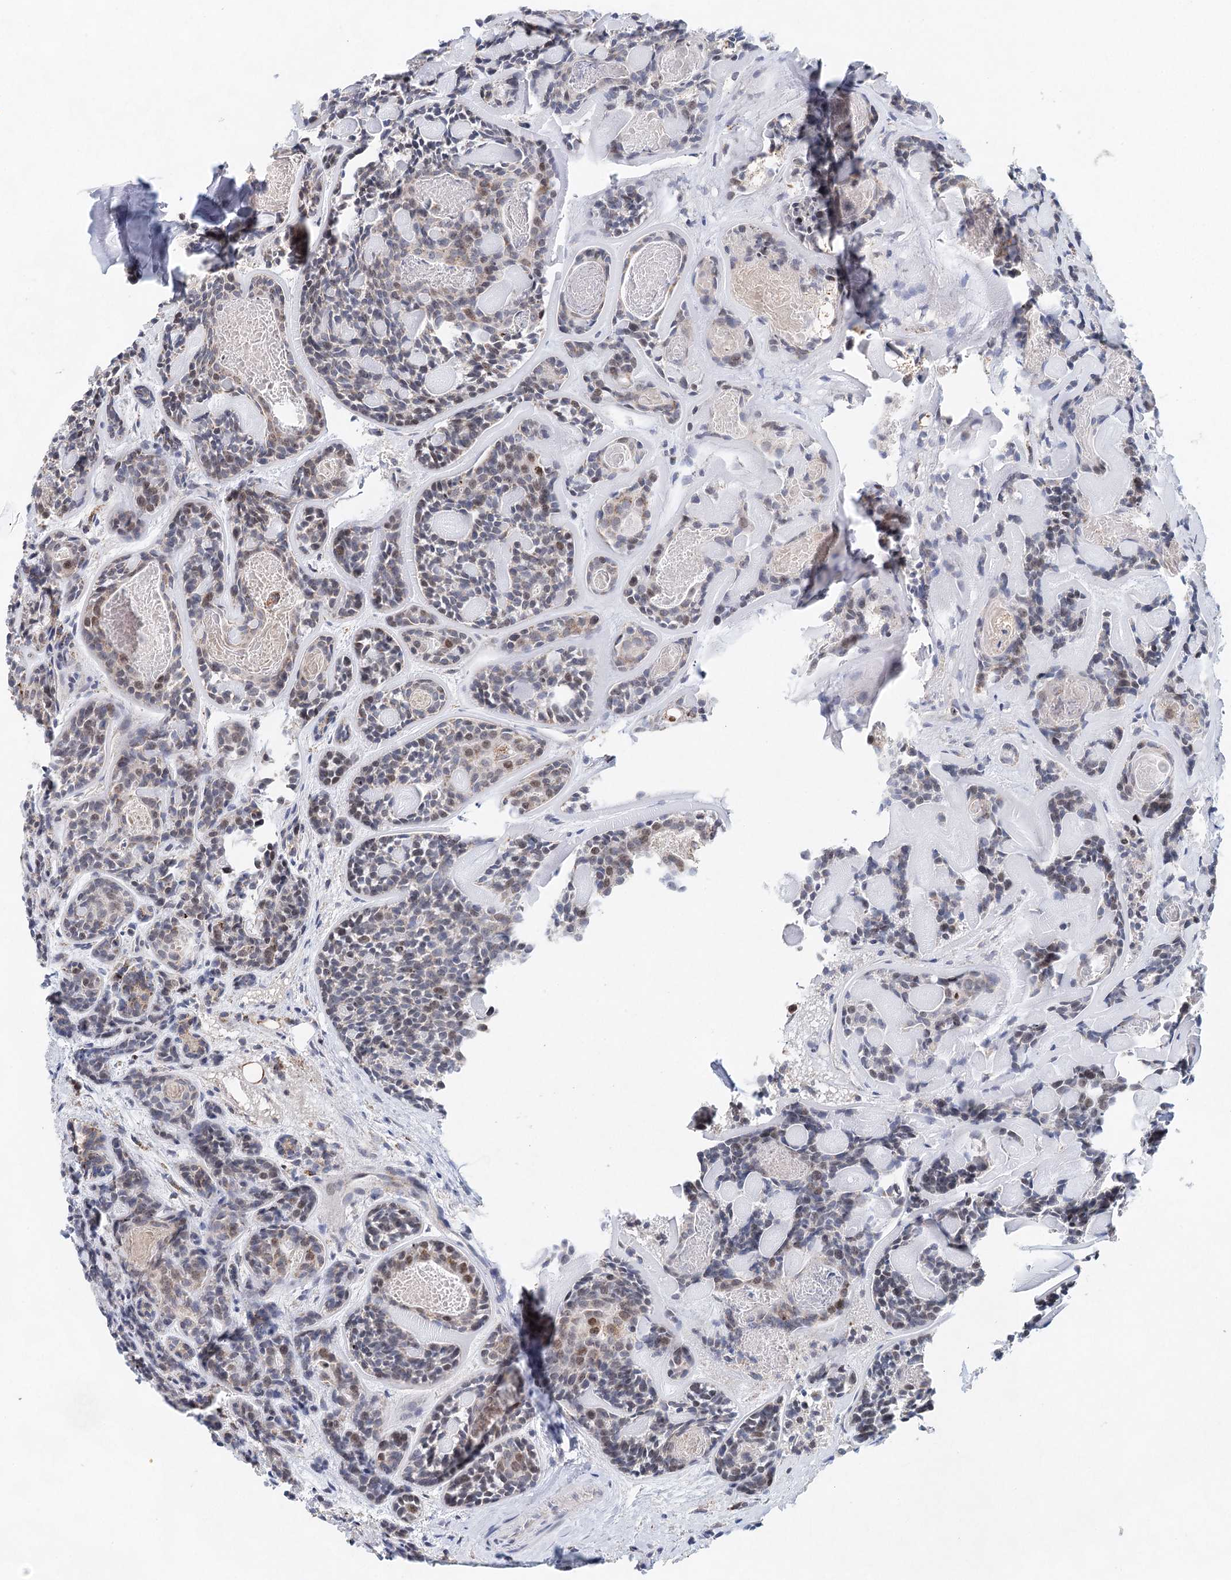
{"staining": {"intensity": "moderate", "quantity": "<25%", "location": "nuclear"}, "tissue": "head and neck cancer", "cell_type": "Tumor cells", "image_type": "cancer", "snomed": [{"axis": "morphology", "description": "Adenocarcinoma, NOS"}, {"axis": "topography", "description": "Salivary gland"}, {"axis": "topography", "description": "Head-Neck"}], "caption": "Immunohistochemical staining of human head and neck adenocarcinoma shows moderate nuclear protein staining in about <25% of tumor cells. (DAB (3,3'-diaminobenzidine) = brown stain, brightfield microscopy at high magnification).", "gene": "XPO6", "patient": {"sex": "female", "age": 63}}